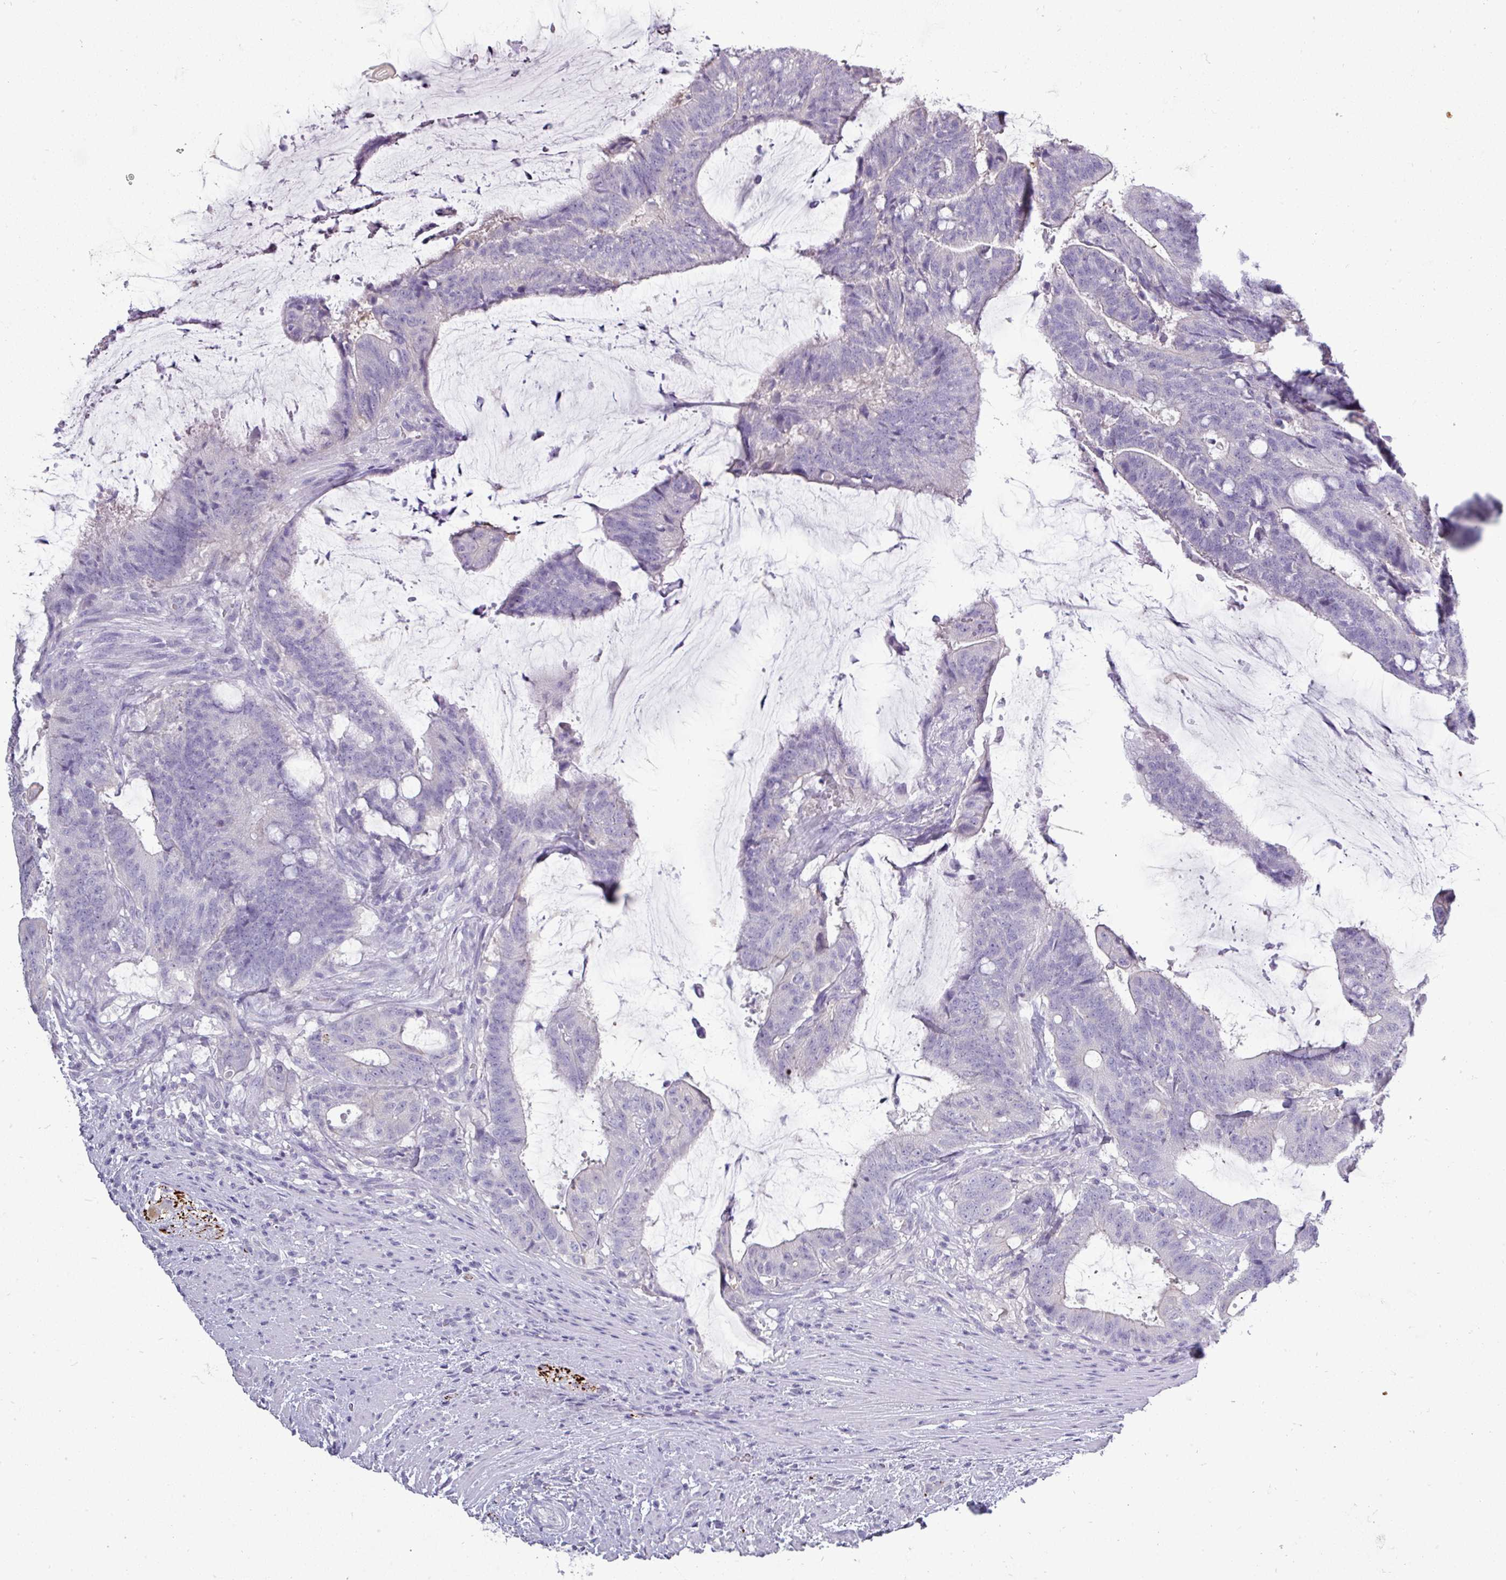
{"staining": {"intensity": "negative", "quantity": "none", "location": "none"}, "tissue": "colorectal cancer", "cell_type": "Tumor cells", "image_type": "cancer", "snomed": [{"axis": "morphology", "description": "Adenocarcinoma, NOS"}, {"axis": "topography", "description": "Colon"}], "caption": "An immunohistochemistry (IHC) photomicrograph of colorectal cancer (adenocarcinoma) is shown. There is no staining in tumor cells of colorectal cancer (adenocarcinoma). (DAB (3,3'-diaminobenzidine) immunohistochemistry (IHC) visualized using brightfield microscopy, high magnification).", "gene": "DNAAF9", "patient": {"sex": "female", "age": 43}}